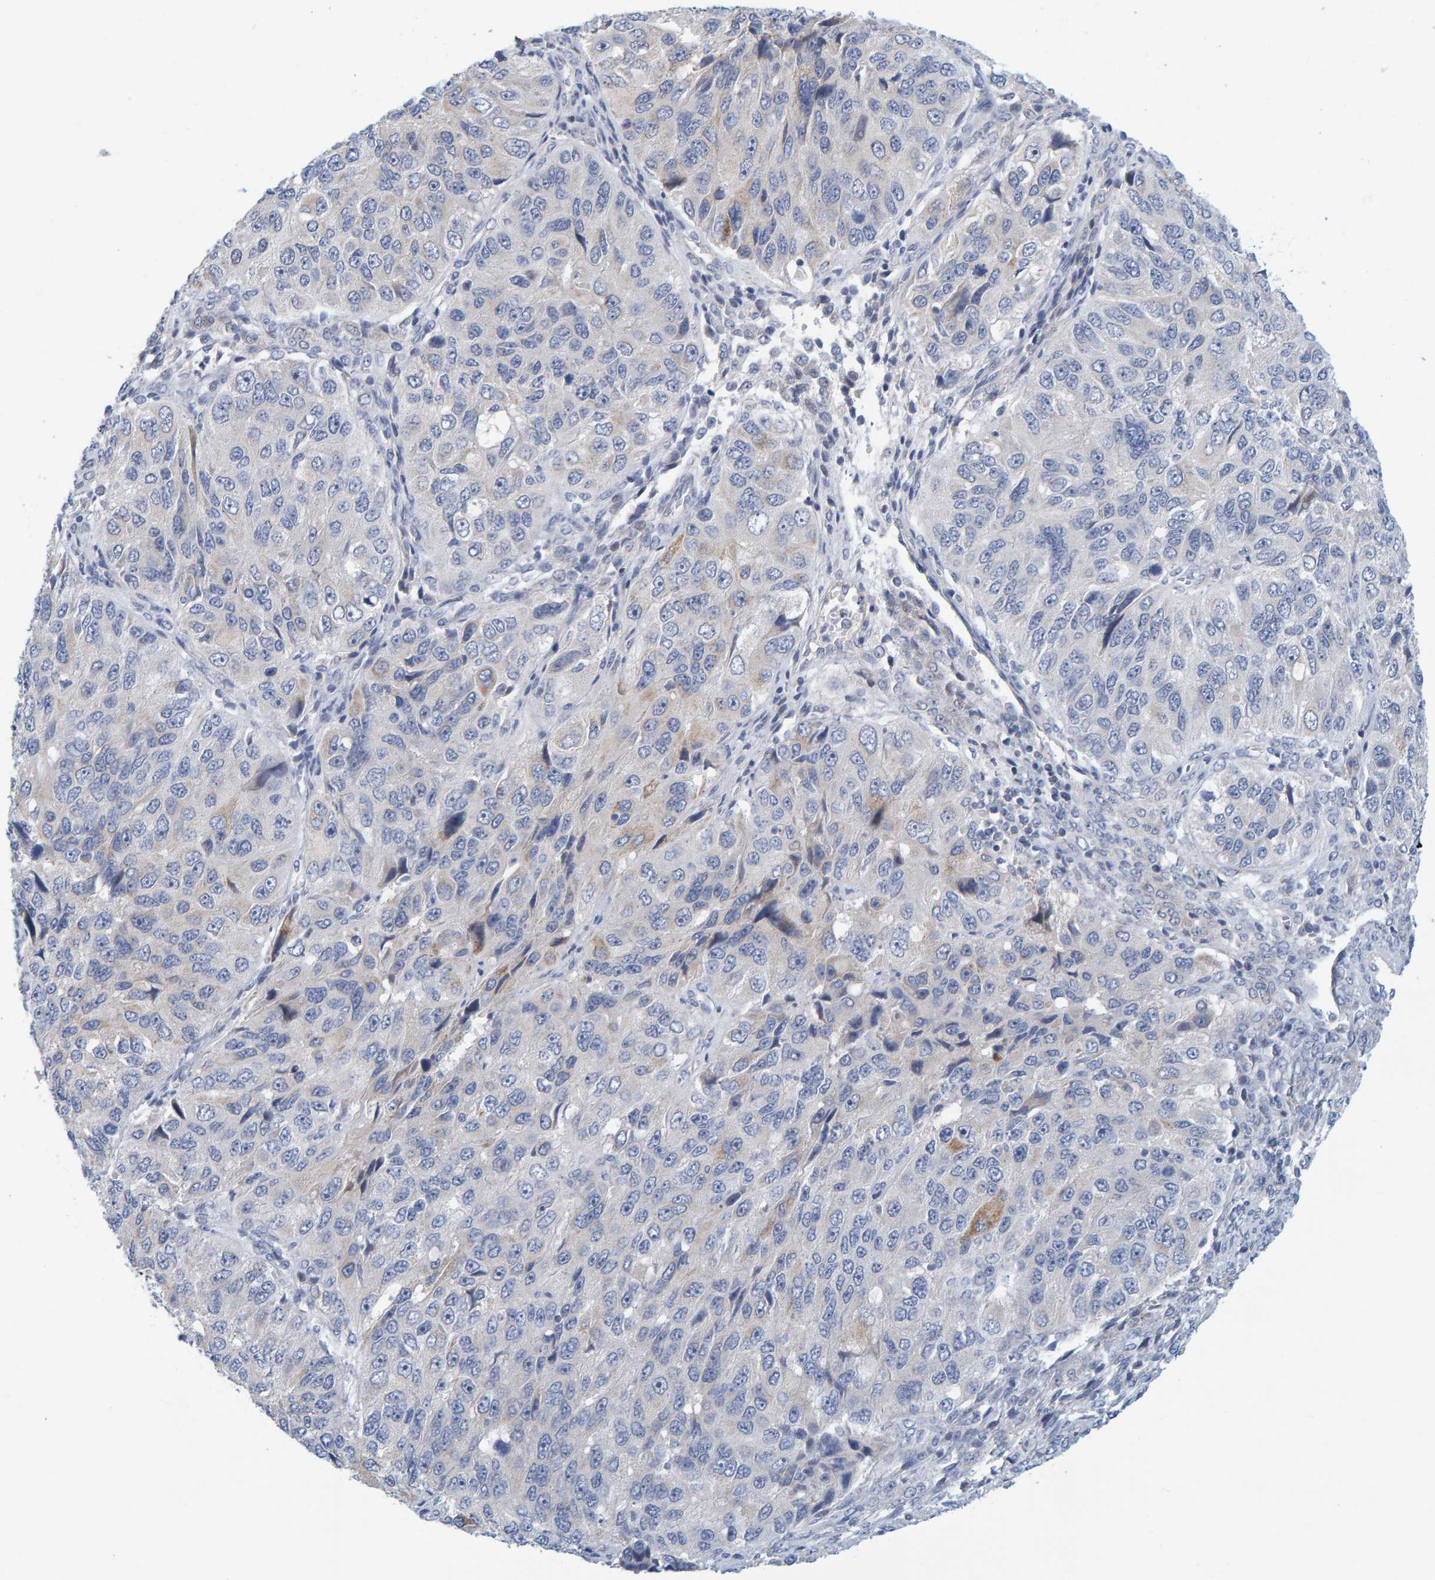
{"staining": {"intensity": "negative", "quantity": "none", "location": "none"}, "tissue": "ovarian cancer", "cell_type": "Tumor cells", "image_type": "cancer", "snomed": [{"axis": "morphology", "description": "Carcinoma, endometroid"}, {"axis": "topography", "description": "Ovary"}], "caption": "This is an immunohistochemistry (IHC) micrograph of human ovarian endometroid carcinoma. There is no expression in tumor cells.", "gene": "ZC3H3", "patient": {"sex": "female", "age": 51}}